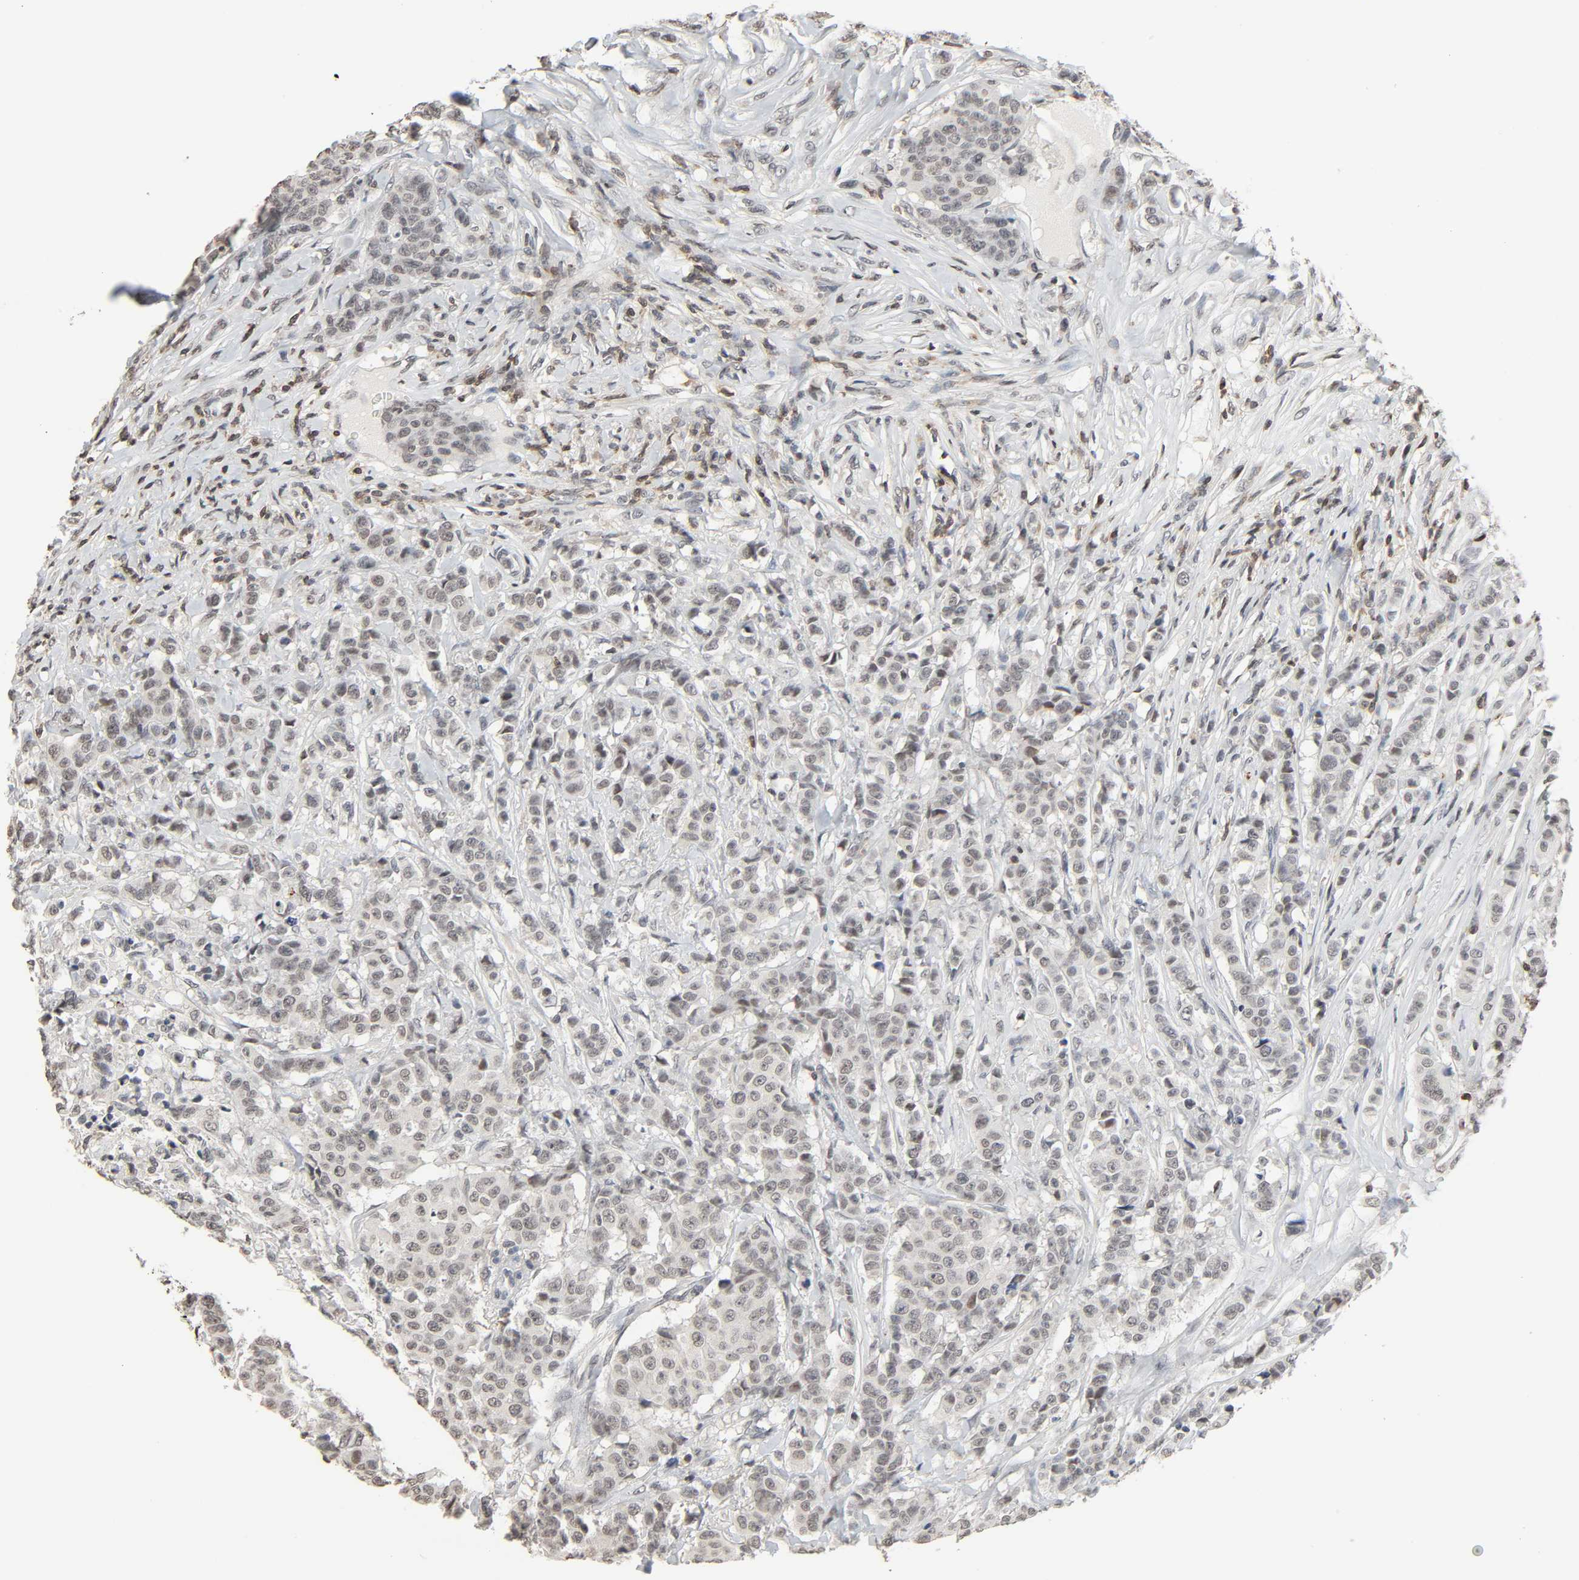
{"staining": {"intensity": "negative", "quantity": "none", "location": "none"}, "tissue": "breast cancer", "cell_type": "Tumor cells", "image_type": "cancer", "snomed": [{"axis": "morphology", "description": "Duct carcinoma"}, {"axis": "topography", "description": "Breast"}], "caption": "Immunohistochemical staining of human breast cancer shows no significant positivity in tumor cells.", "gene": "STK4", "patient": {"sex": "female", "age": 40}}